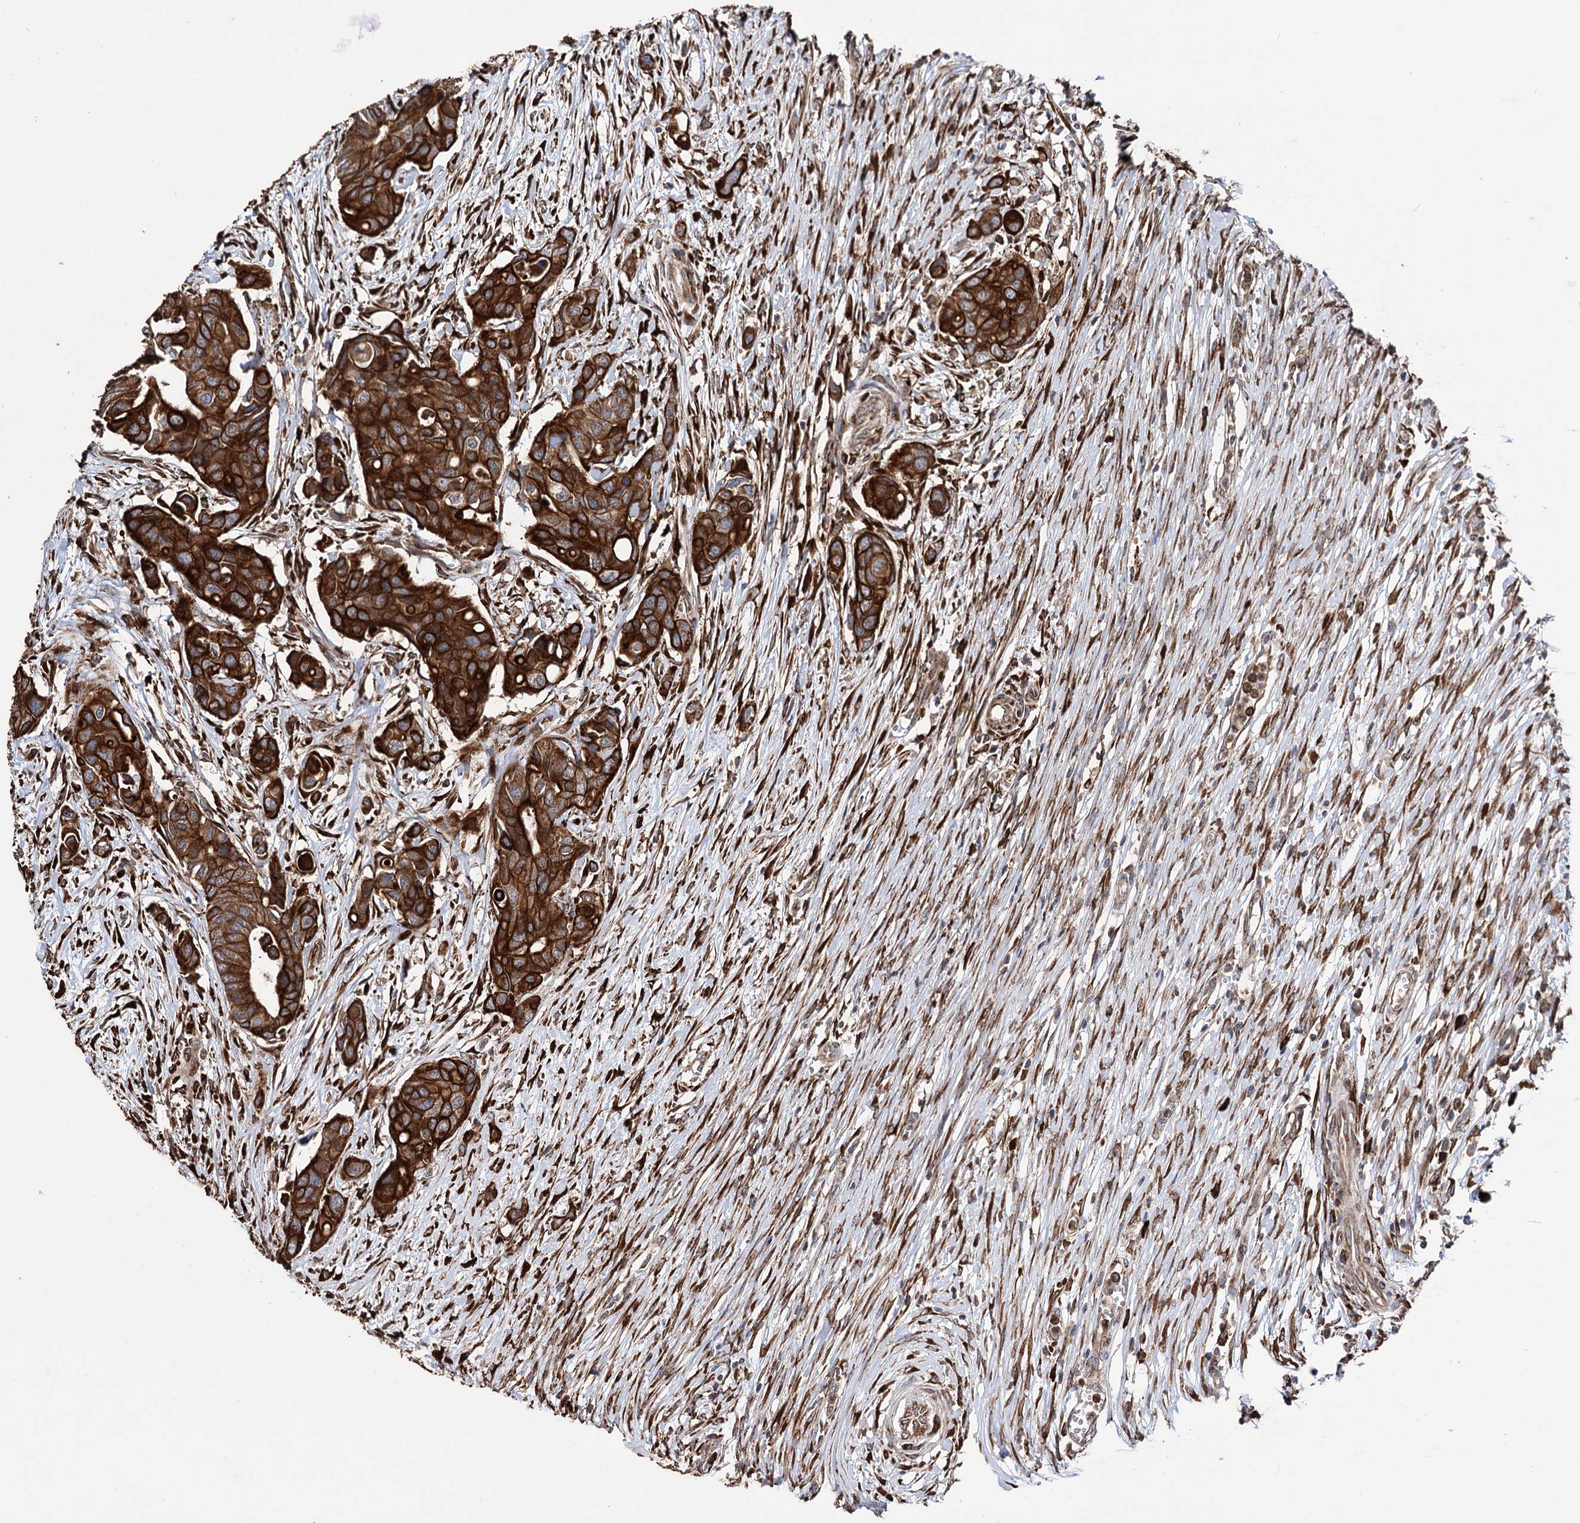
{"staining": {"intensity": "strong", "quantity": ">75%", "location": "cytoplasmic/membranous"}, "tissue": "colorectal cancer", "cell_type": "Tumor cells", "image_type": "cancer", "snomed": [{"axis": "morphology", "description": "Adenocarcinoma, NOS"}, {"axis": "topography", "description": "Colon"}], "caption": "Immunohistochemical staining of adenocarcinoma (colorectal) demonstrates high levels of strong cytoplasmic/membranous positivity in about >75% of tumor cells.", "gene": "CDAN1", "patient": {"sex": "male", "age": 77}}